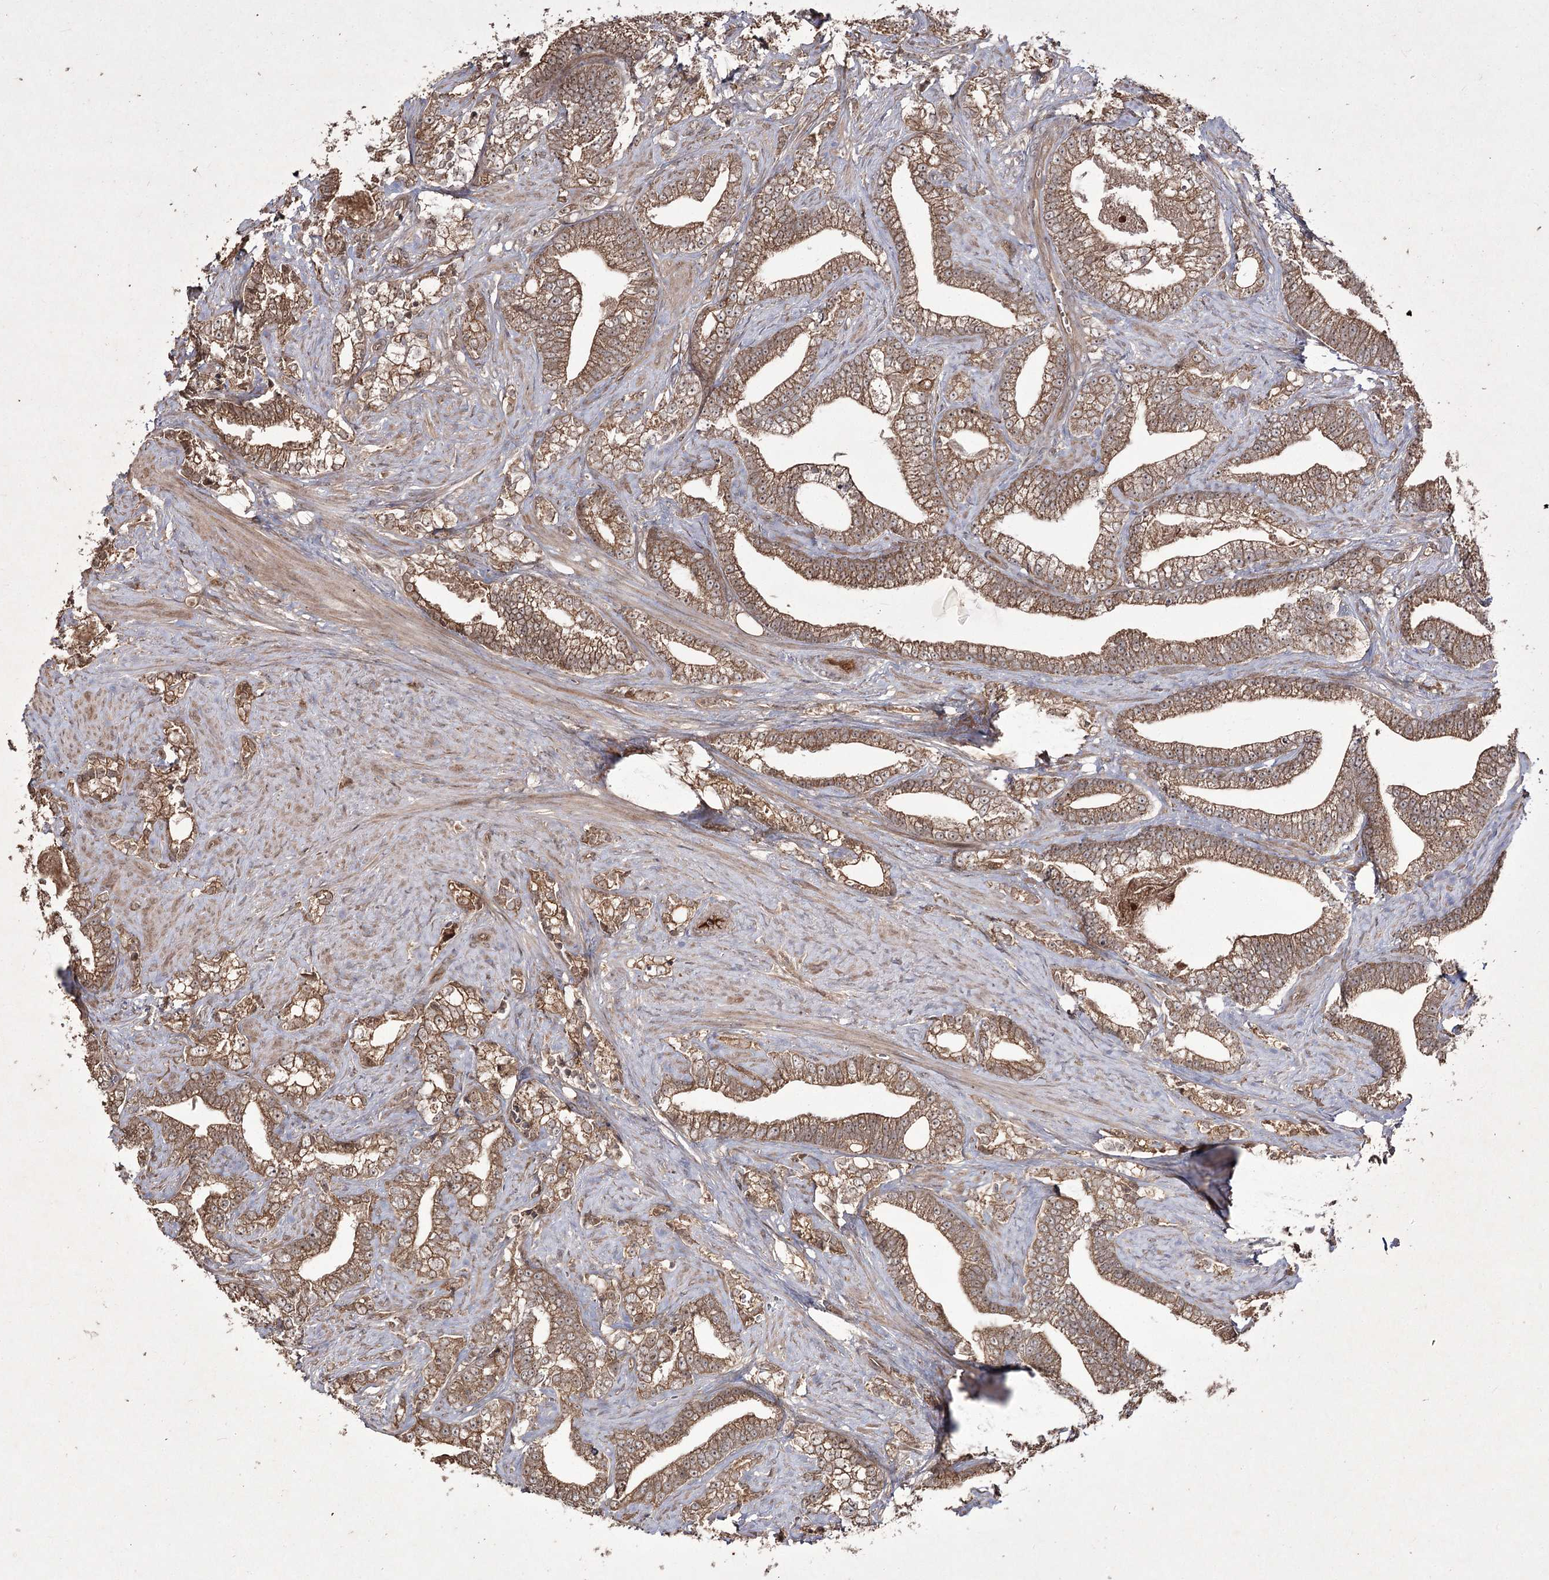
{"staining": {"intensity": "moderate", "quantity": ">75%", "location": "cytoplasmic/membranous"}, "tissue": "prostate cancer", "cell_type": "Tumor cells", "image_type": "cancer", "snomed": [{"axis": "morphology", "description": "Adenocarcinoma, High grade"}, {"axis": "topography", "description": "Prostate and seminal vesicle, NOS"}], "caption": "IHC of human prostate cancer exhibits medium levels of moderate cytoplasmic/membranous expression in approximately >75% of tumor cells.", "gene": "FANCL", "patient": {"sex": "male", "age": 67}}